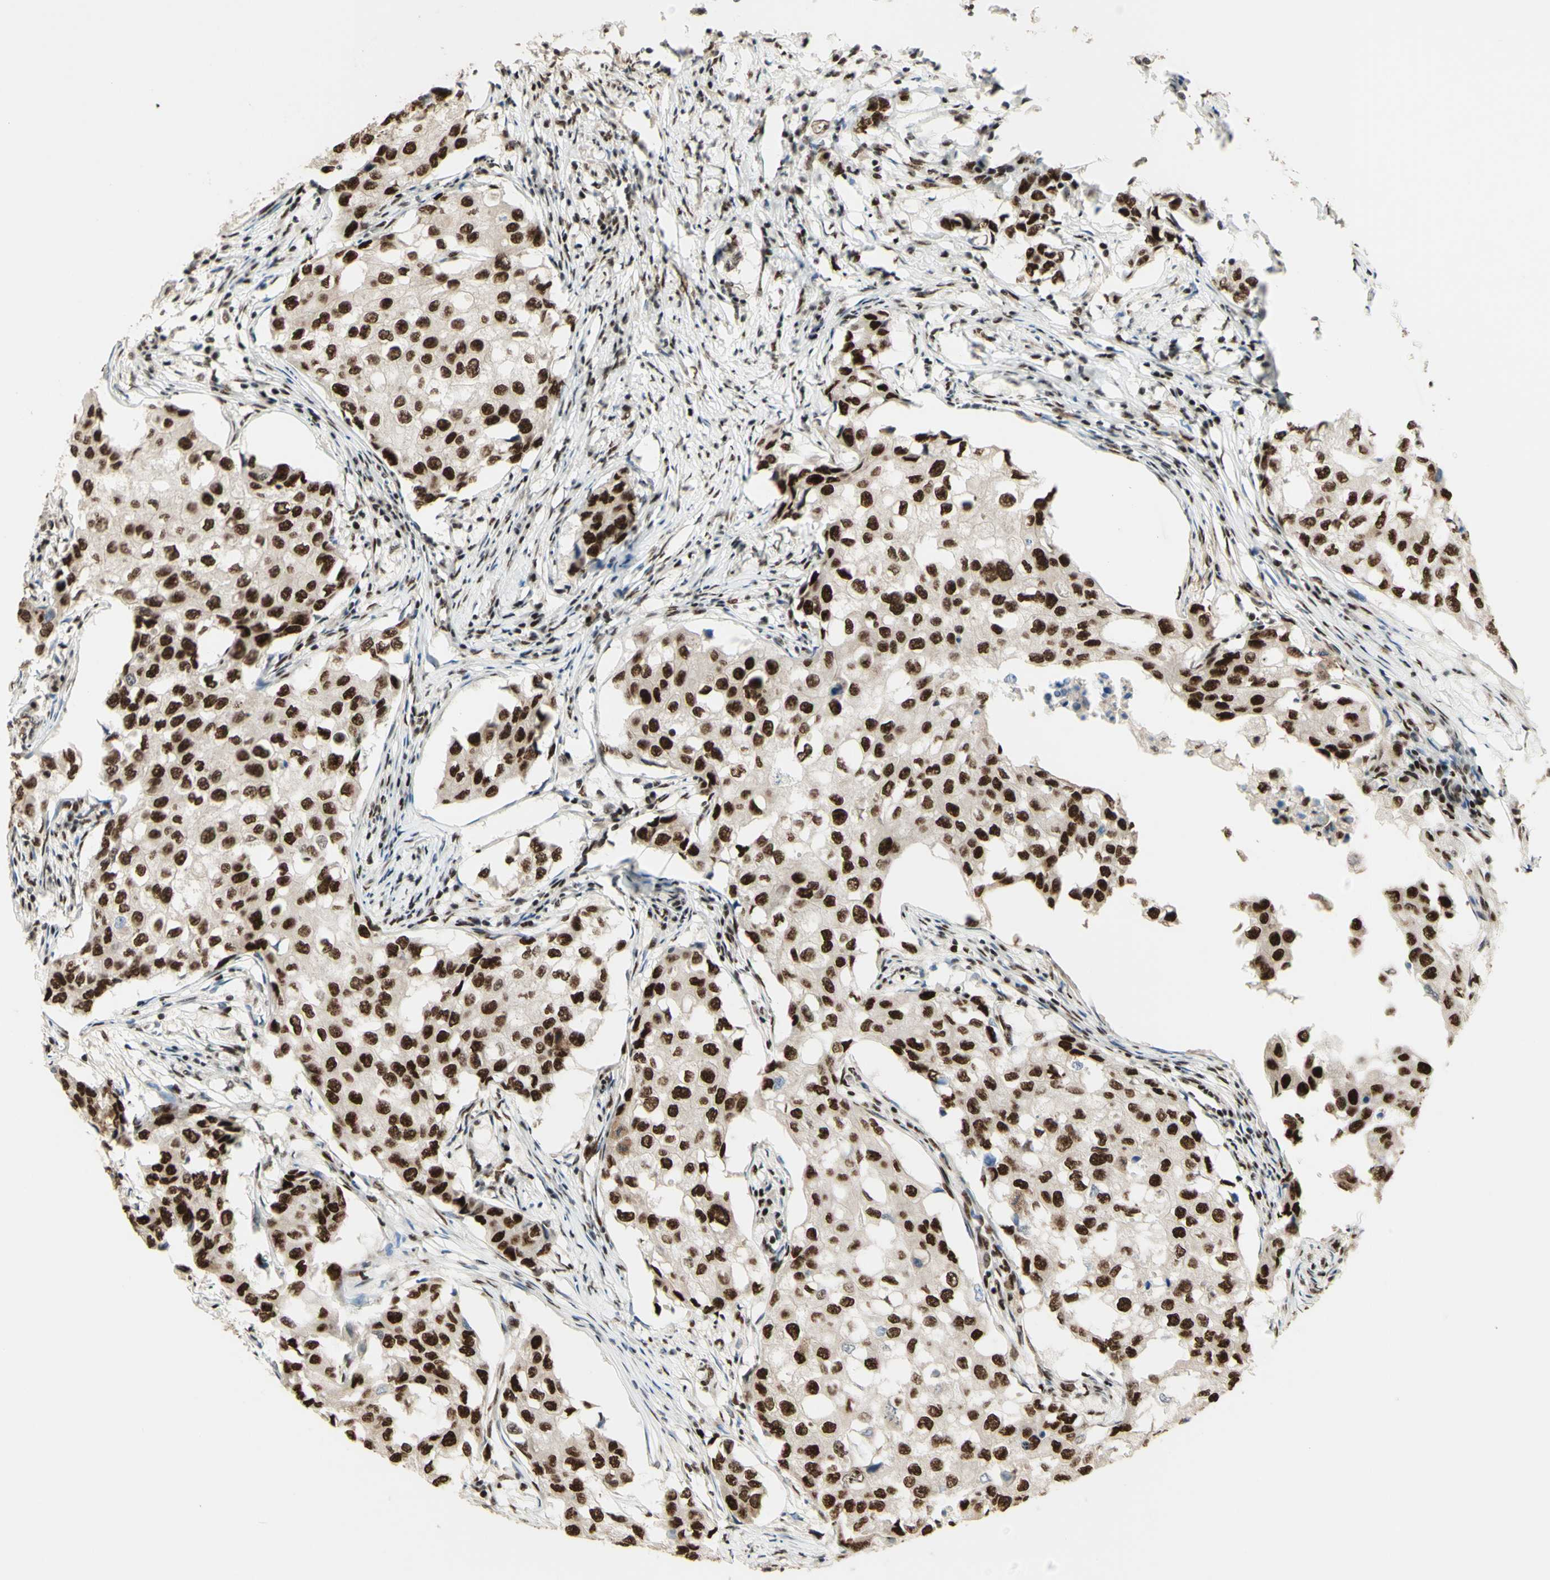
{"staining": {"intensity": "strong", "quantity": "25%-75%", "location": "nuclear"}, "tissue": "breast cancer", "cell_type": "Tumor cells", "image_type": "cancer", "snomed": [{"axis": "morphology", "description": "Duct carcinoma"}, {"axis": "topography", "description": "Breast"}], "caption": "About 25%-75% of tumor cells in human breast cancer display strong nuclear protein expression as visualized by brown immunohistochemical staining.", "gene": "DHX9", "patient": {"sex": "female", "age": 27}}